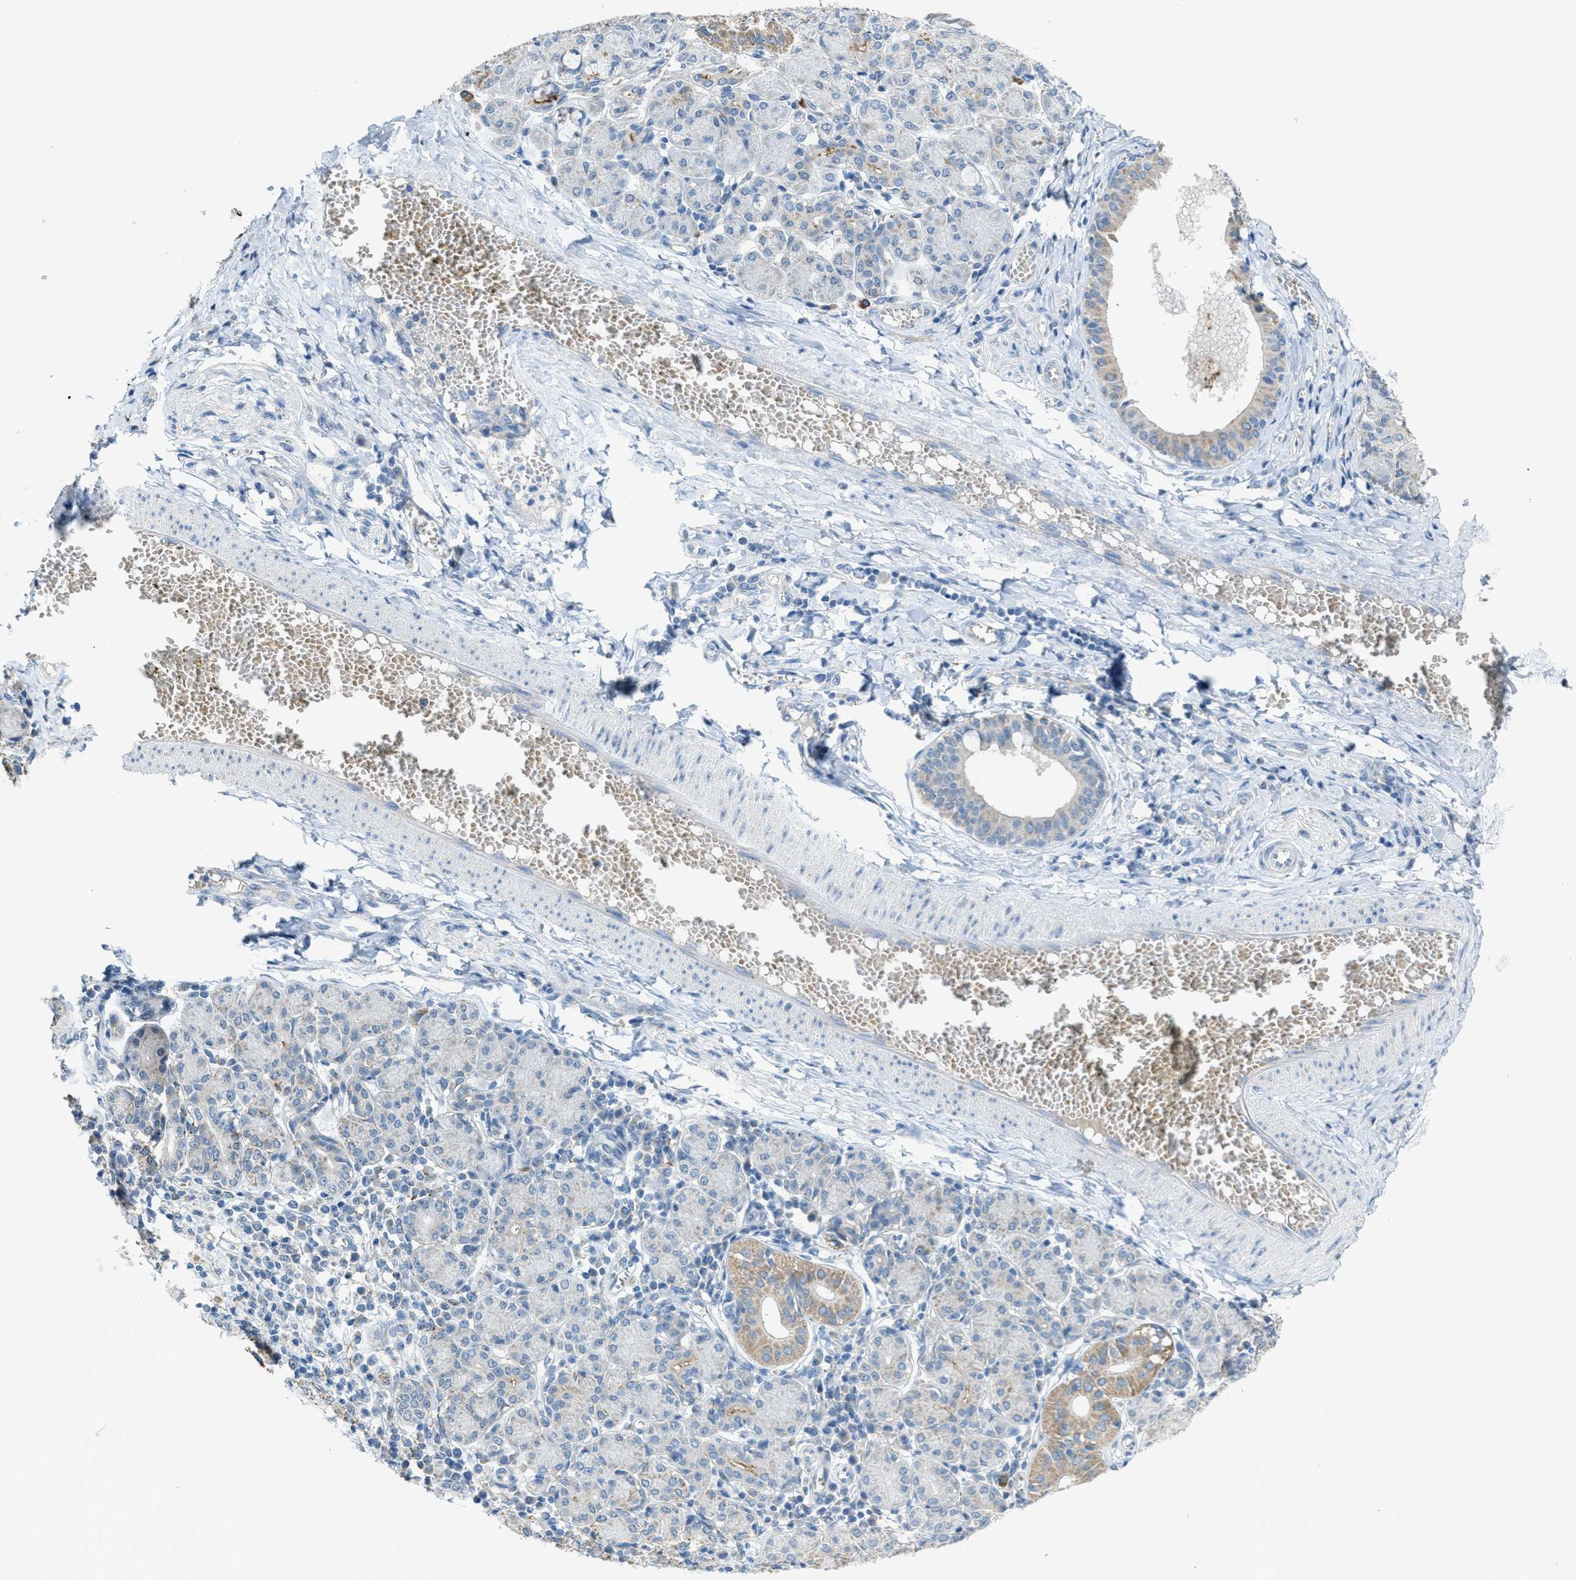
{"staining": {"intensity": "moderate", "quantity": "<25%", "location": "cytoplasmic/membranous"}, "tissue": "salivary gland", "cell_type": "Glandular cells", "image_type": "normal", "snomed": [{"axis": "morphology", "description": "Normal tissue, NOS"}, {"axis": "morphology", "description": "Inflammation, NOS"}, {"axis": "topography", "description": "Lymph node"}, {"axis": "topography", "description": "Salivary gland"}], "caption": "Immunohistochemistry staining of unremarkable salivary gland, which displays low levels of moderate cytoplasmic/membranous expression in approximately <25% of glandular cells indicating moderate cytoplasmic/membranous protein expression. The staining was performed using DAB (3,3'-diaminobenzidine) (brown) for protein detection and nuclei were counterstained in hematoxylin (blue).", "gene": "CDON", "patient": {"sex": "male", "age": 3}}